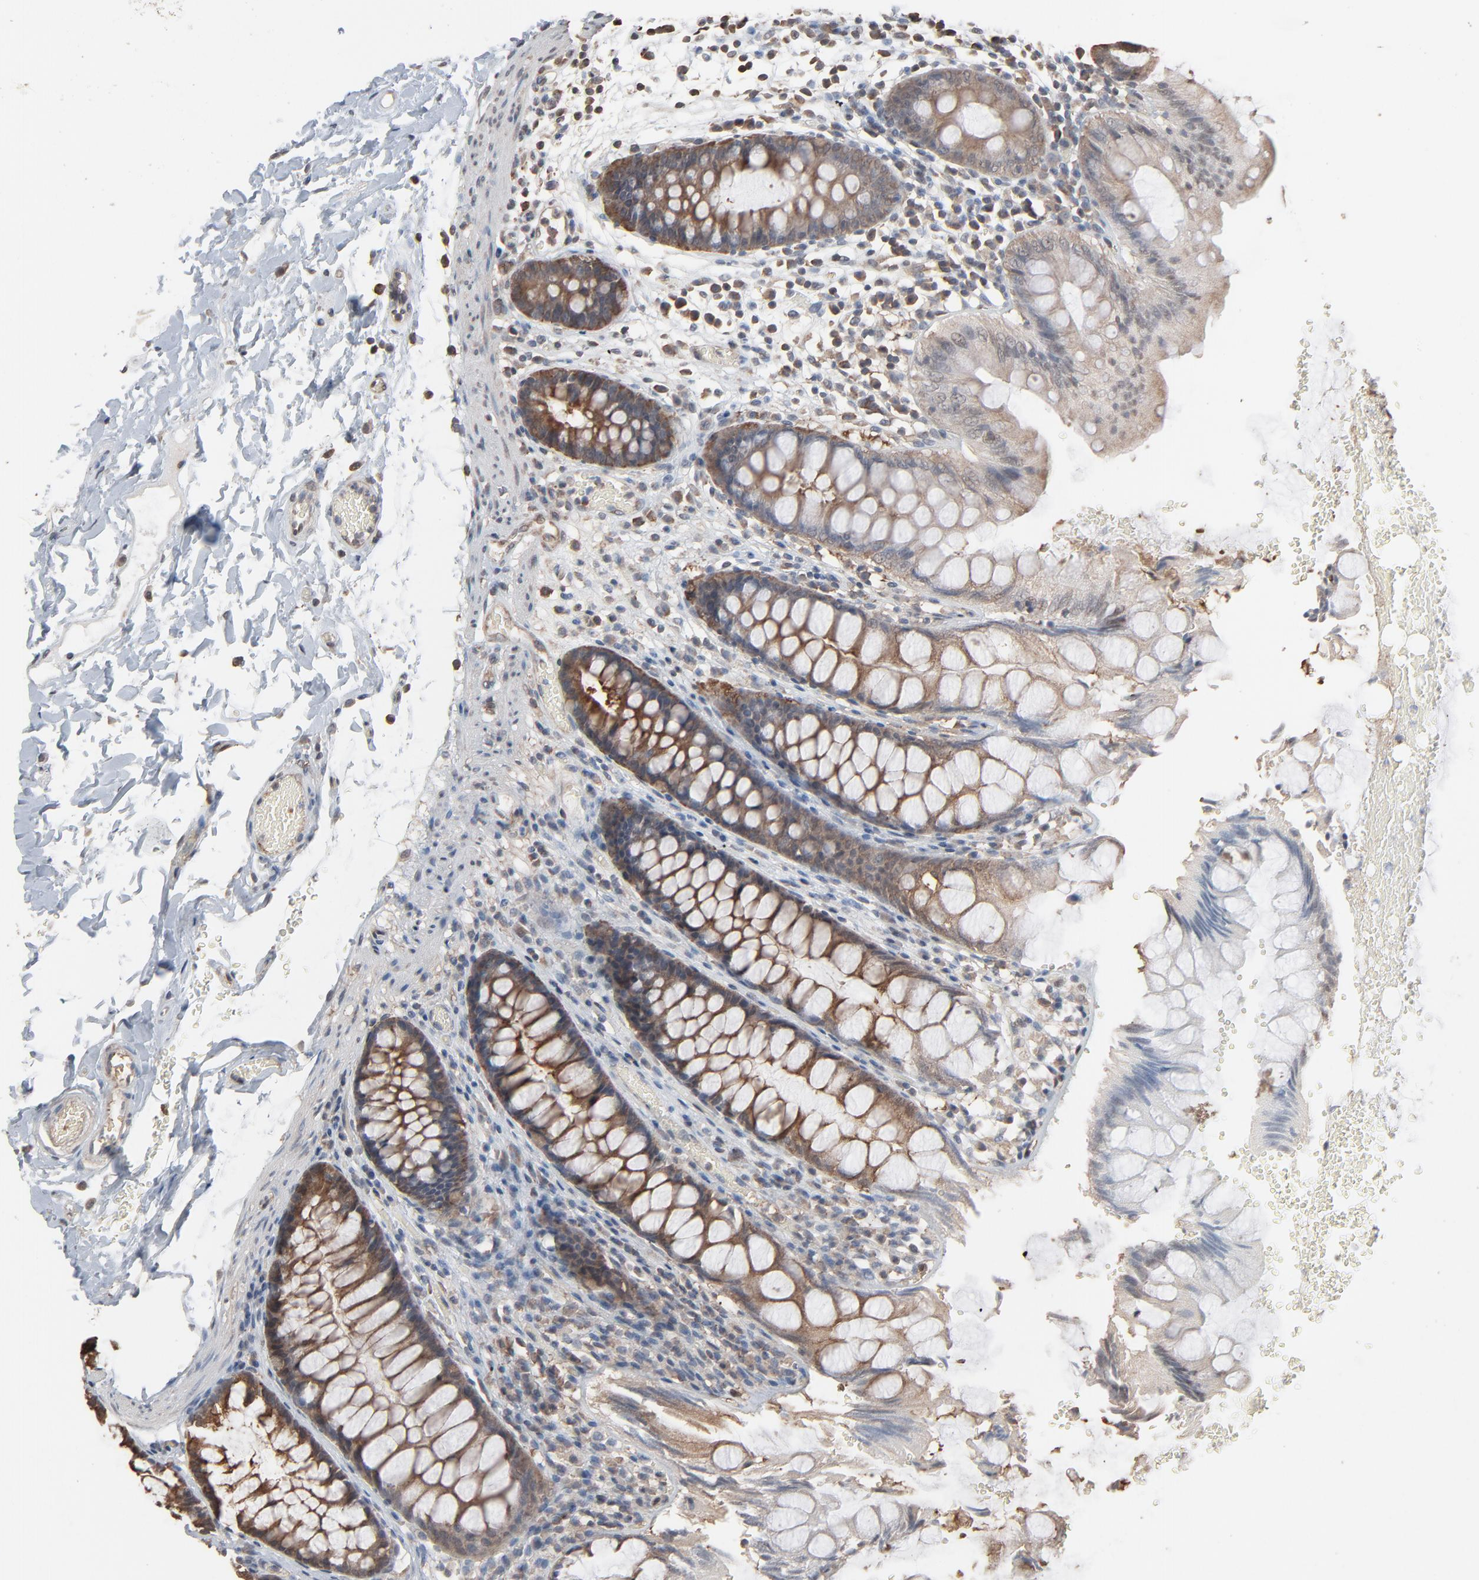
{"staining": {"intensity": "negative", "quantity": "none", "location": "none"}, "tissue": "colon", "cell_type": "Endothelial cells", "image_type": "normal", "snomed": [{"axis": "morphology", "description": "Normal tissue, NOS"}, {"axis": "topography", "description": "Smooth muscle"}, {"axis": "topography", "description": "Colon"}], "caption": "This micrograph is of benign colon stained with immunohistochemistry to label a protein in brown with the nuclei are counter-stained blue. There is no positivity in endothelial cells.", "gene": "CCT5", "patient": {"sex": "male", "age": 67}}